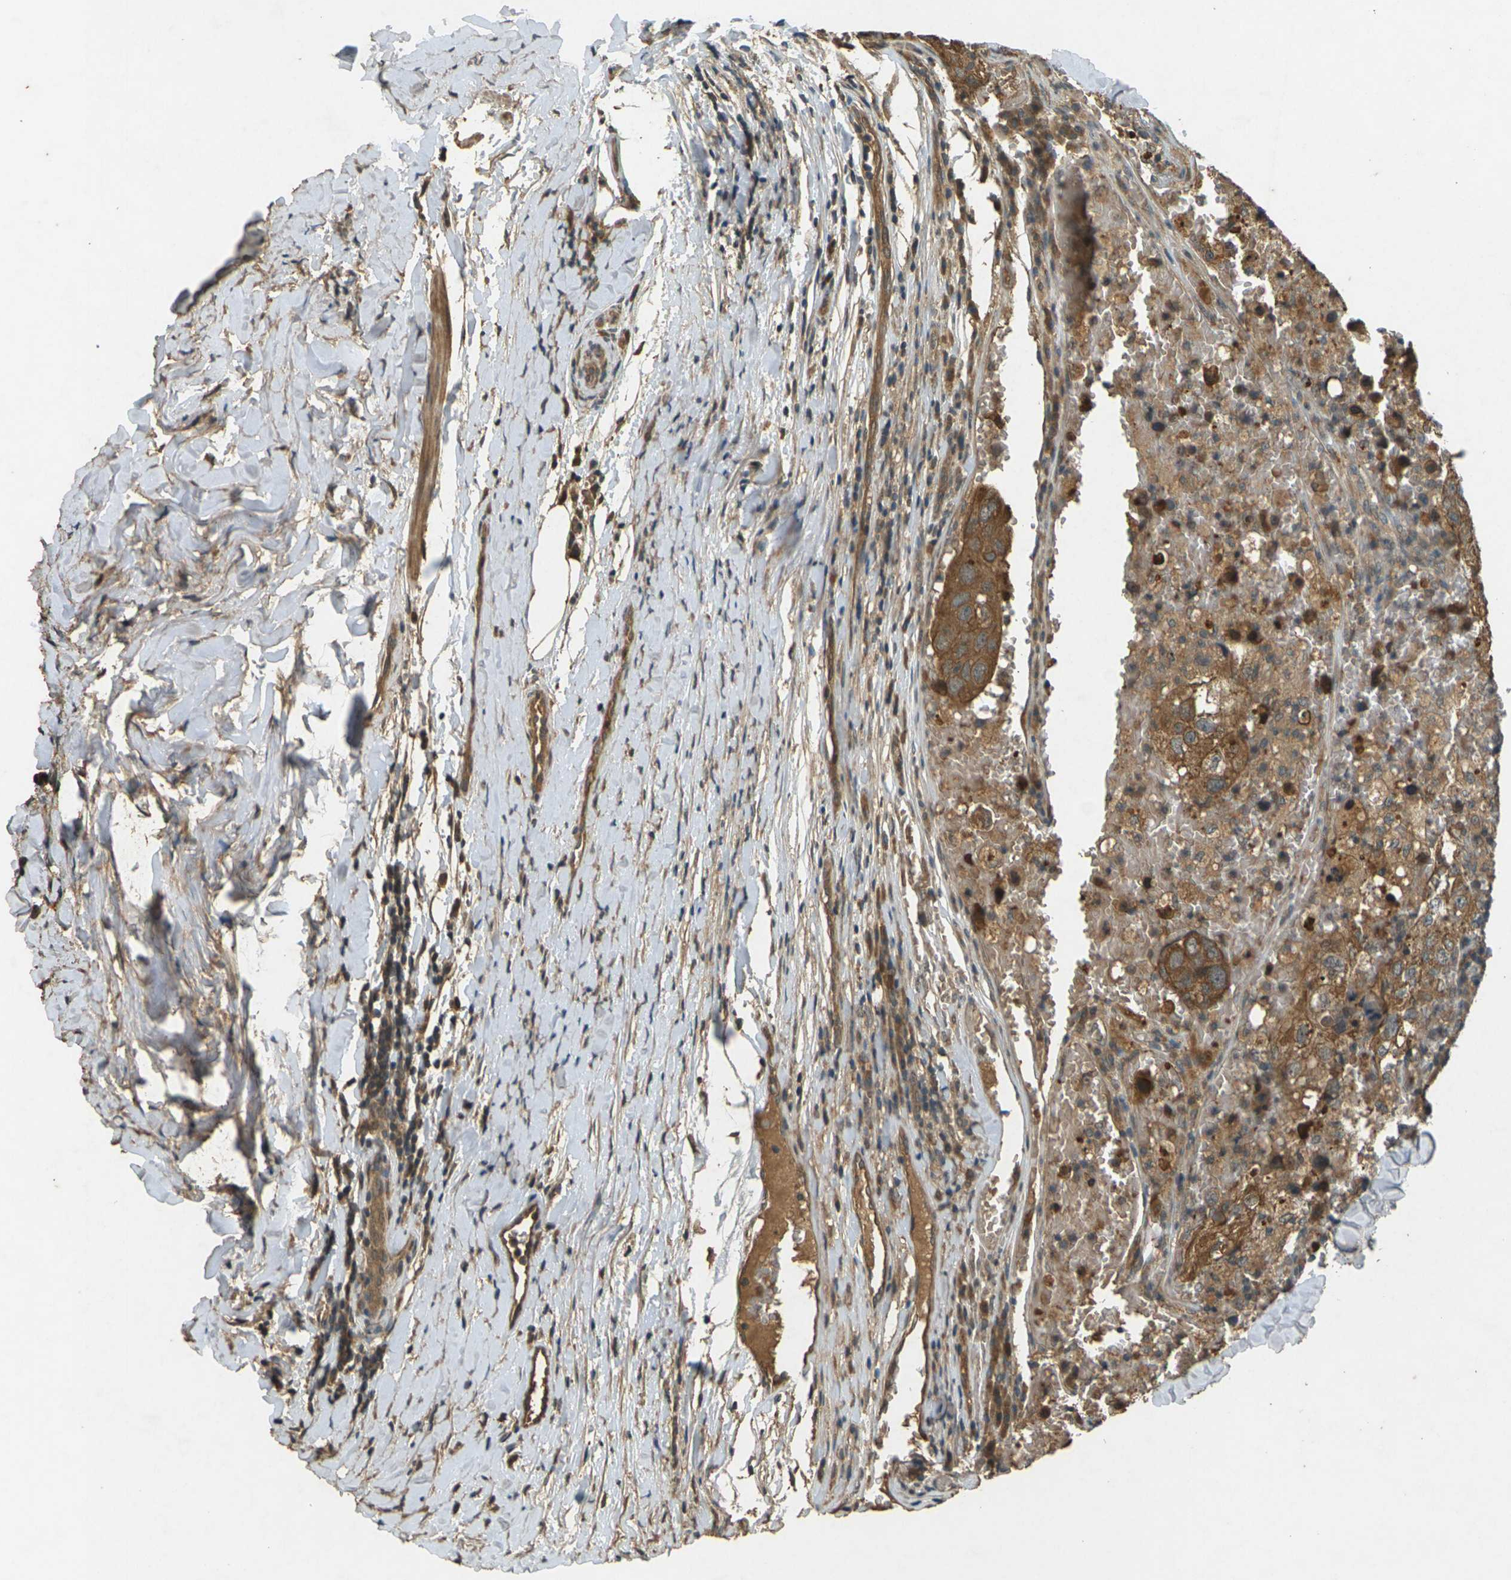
{"staining": {"intensity": "strong", "quantity": ">75%", "location": "cytoplasmic/membranous"}, "tissue": "urothelial cancer", "cell_type": "Tumor cells", "image_type": "cancer", "snomed": [{"axis": "morphology", "description": "Urothelial carcinoma, High grade"}, {"axis": "topography", "description": "Lymph node"}, {"axis": "topography", "description": "Urinary bladder"}], "caption": "DAB (3,3'-diaminobenzidine) immunohistochemical staining of high-grade urothelial carcinoma displays strong cytoplasmic/membranous protein staining in approximately >75% of tumor cells.", "gene": "TAP1", "patient": {"sex": "male", "age": 51}}